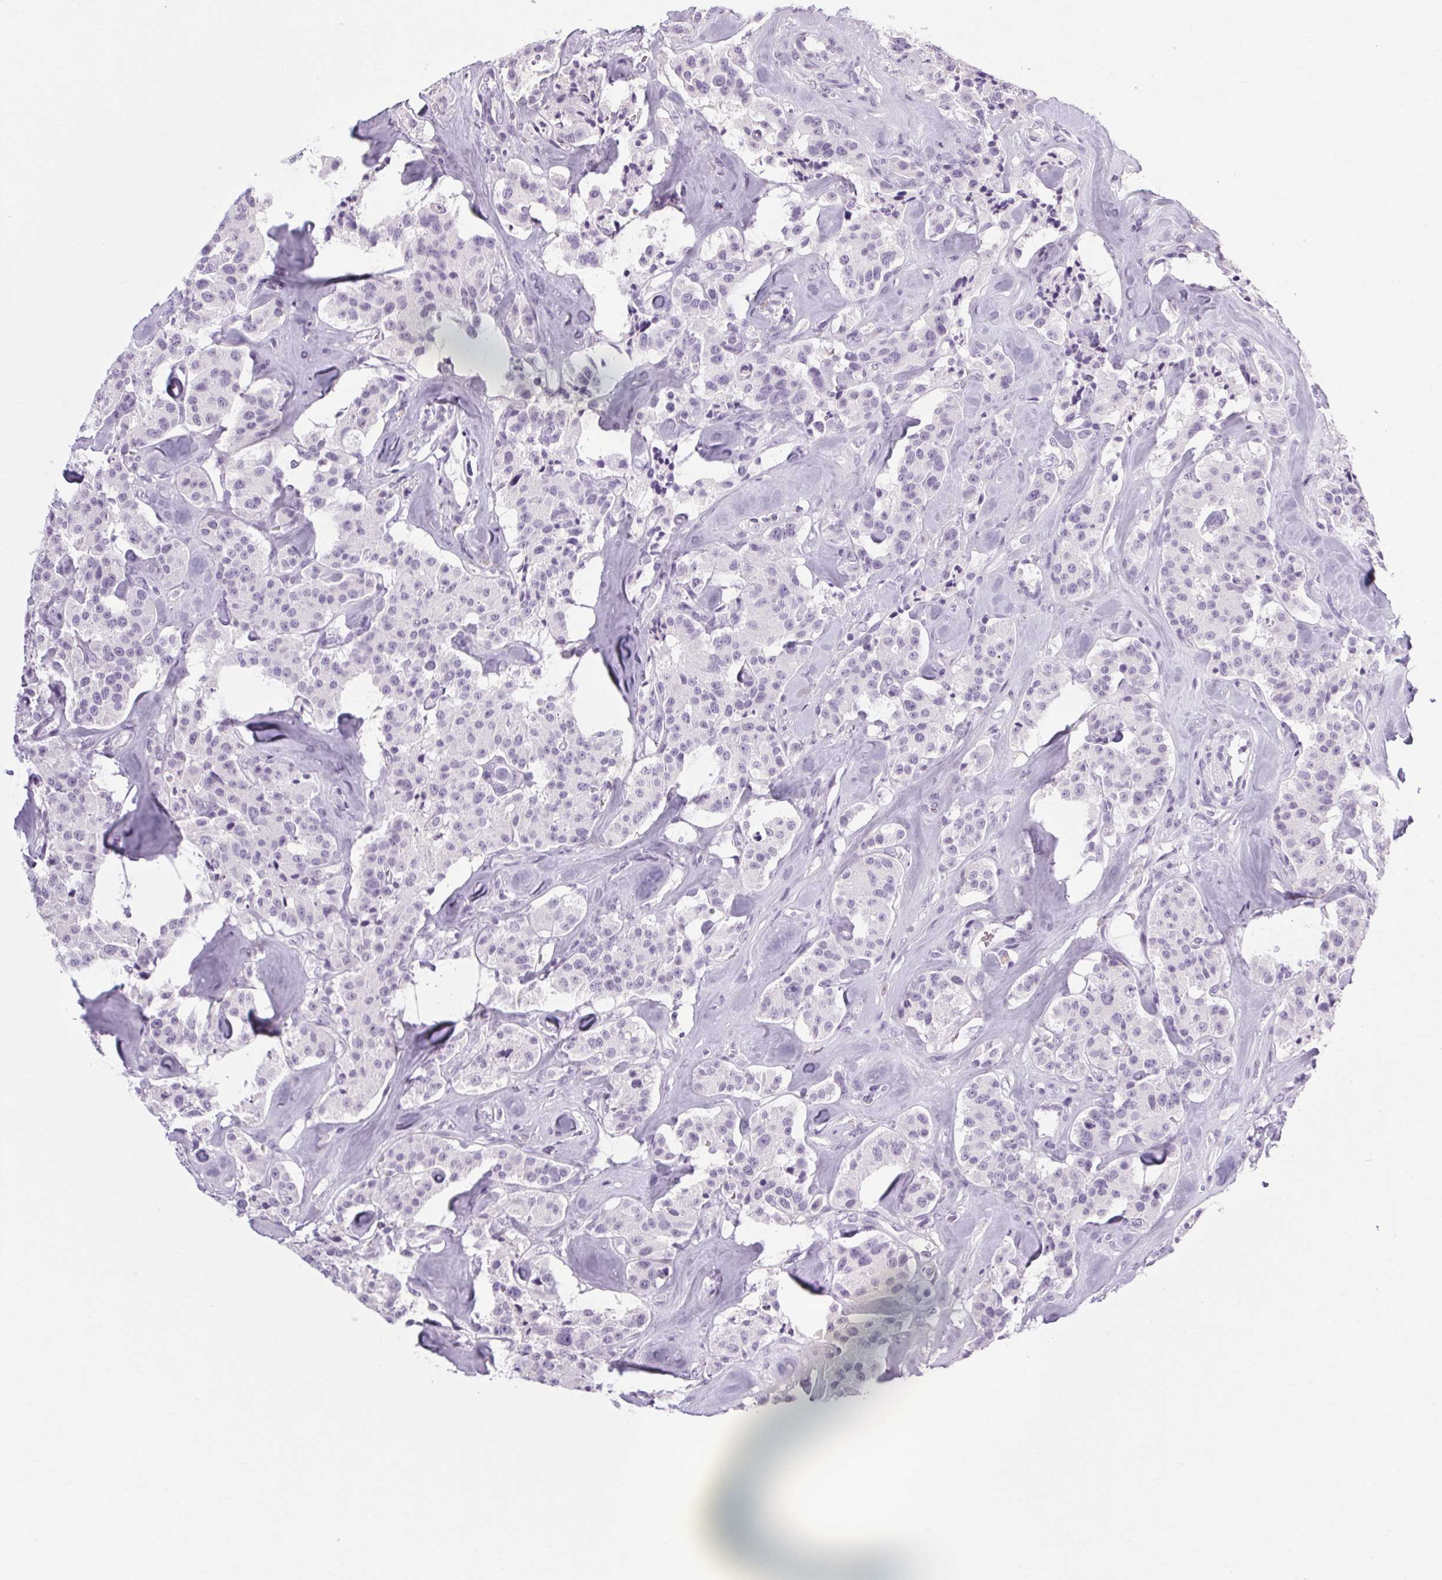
{"staining": {"intensity": "negative", "quantity": "none", "location": "none"}, "tissue": "carcinoid", "cell_type": "Tumor cells", "image_type": "cancer", "snomed": [{"axis": "morphology", "description": "Carcinoid, malignant, NOS"}, {"axis": "topography", "description": "Pancreas"}], "caption": "Immunohistochemical staining of malignant carcinoid displays no significant expression in tumor cells. (Immunohistochemistry (ihc), brightfield microscopy, high magnification).", "gene": "POMC", "patient": {"sex": "male", "age": 41}}